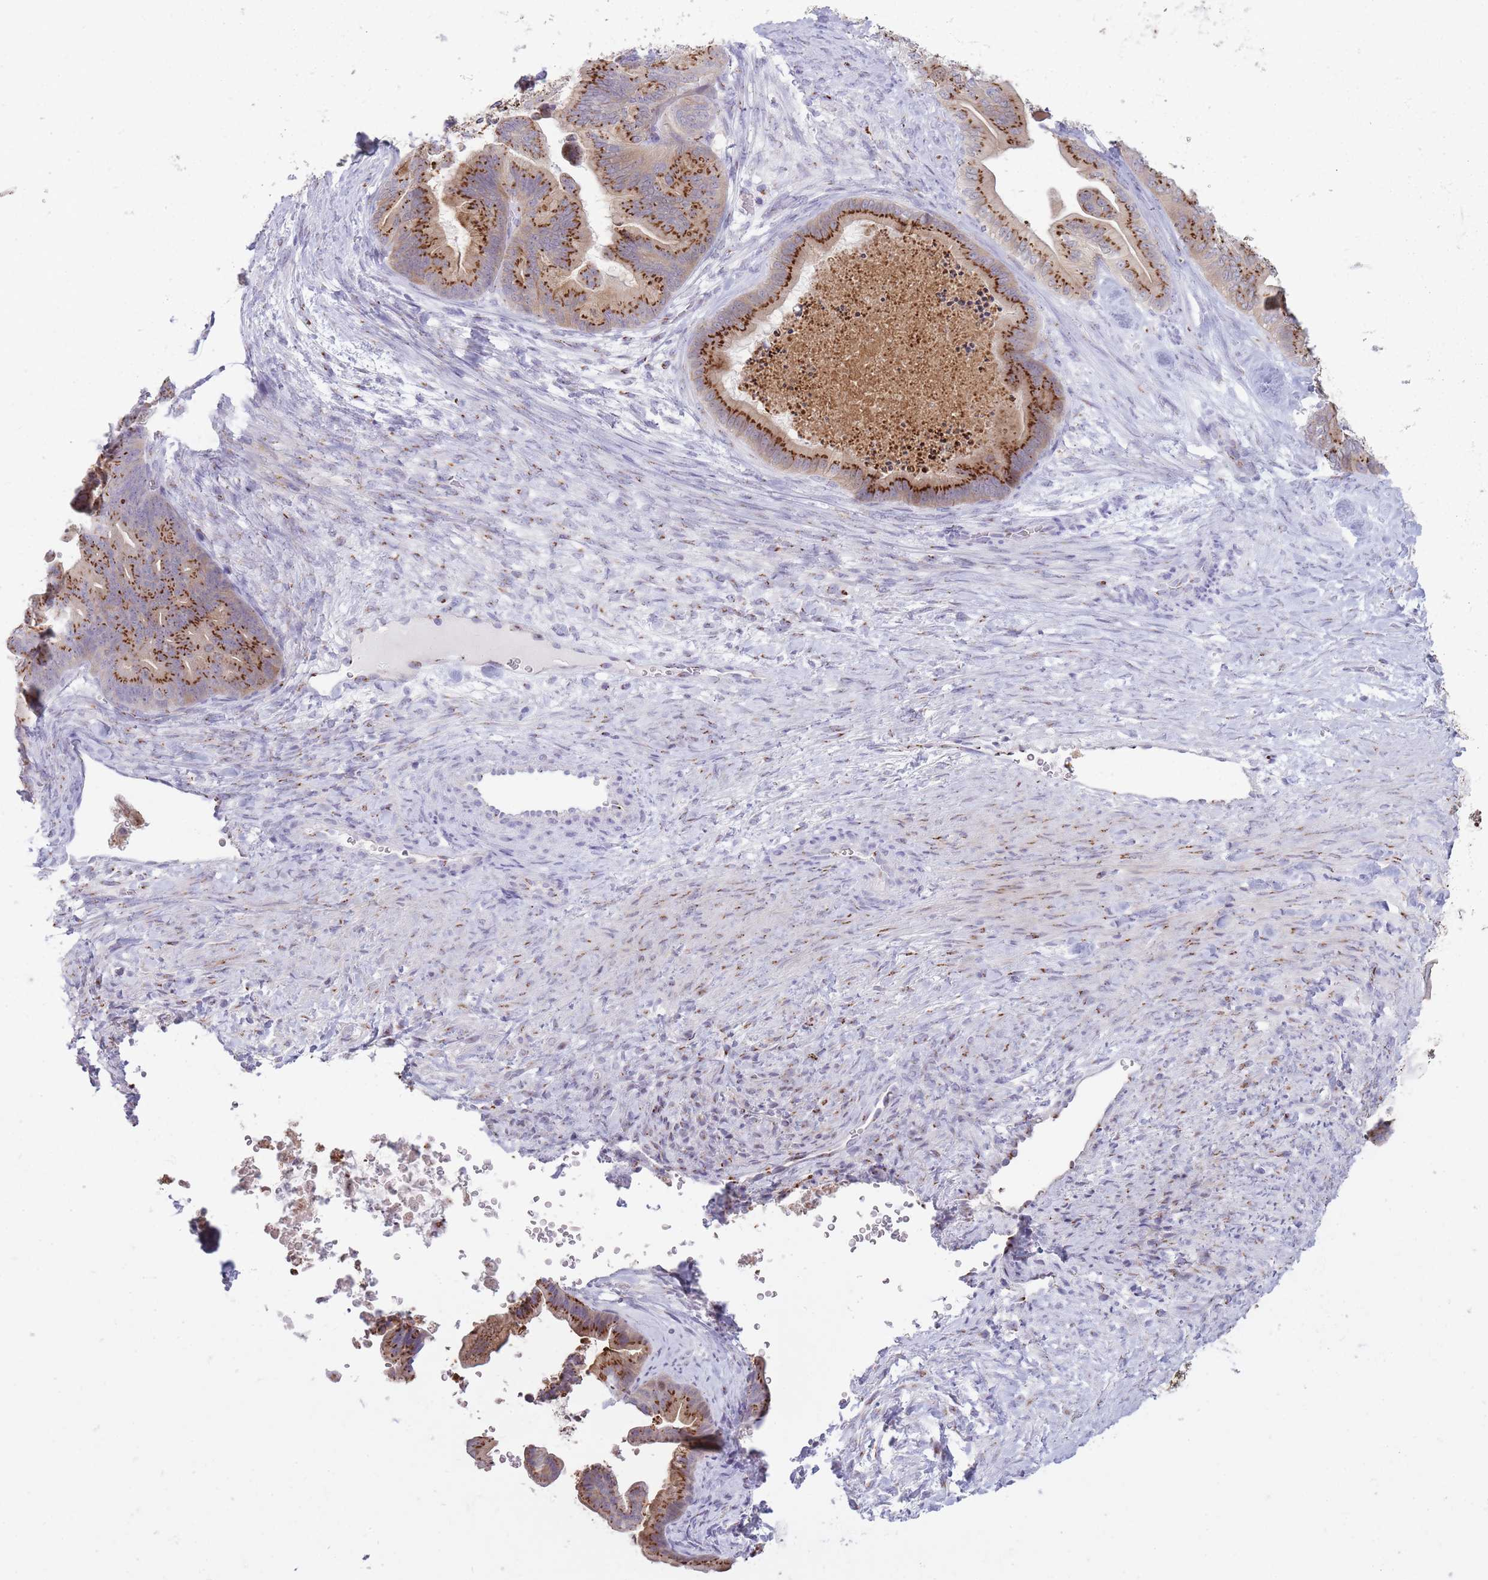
{"staining": {"intensity": "strong", "quantity": ">75%", "location": "cytoplasmic/membranous"}, "tissue": "ovarian cancer", "cell_type": "Tumor cells", "image_type": "cancer", "snomed": [{"axis": "morphology", "description": "Cystadenocarcinoma, mucinous, NOS"}, {"axis": "topography", "description": "Ovary"}], "caption": "Ovarian cancer tissue reveals strong cytoplasmic/membranous positivity in about >75% of tumor cells", "gene": "B4GALT2", "patient": {"sex": "female", "age": 67}}